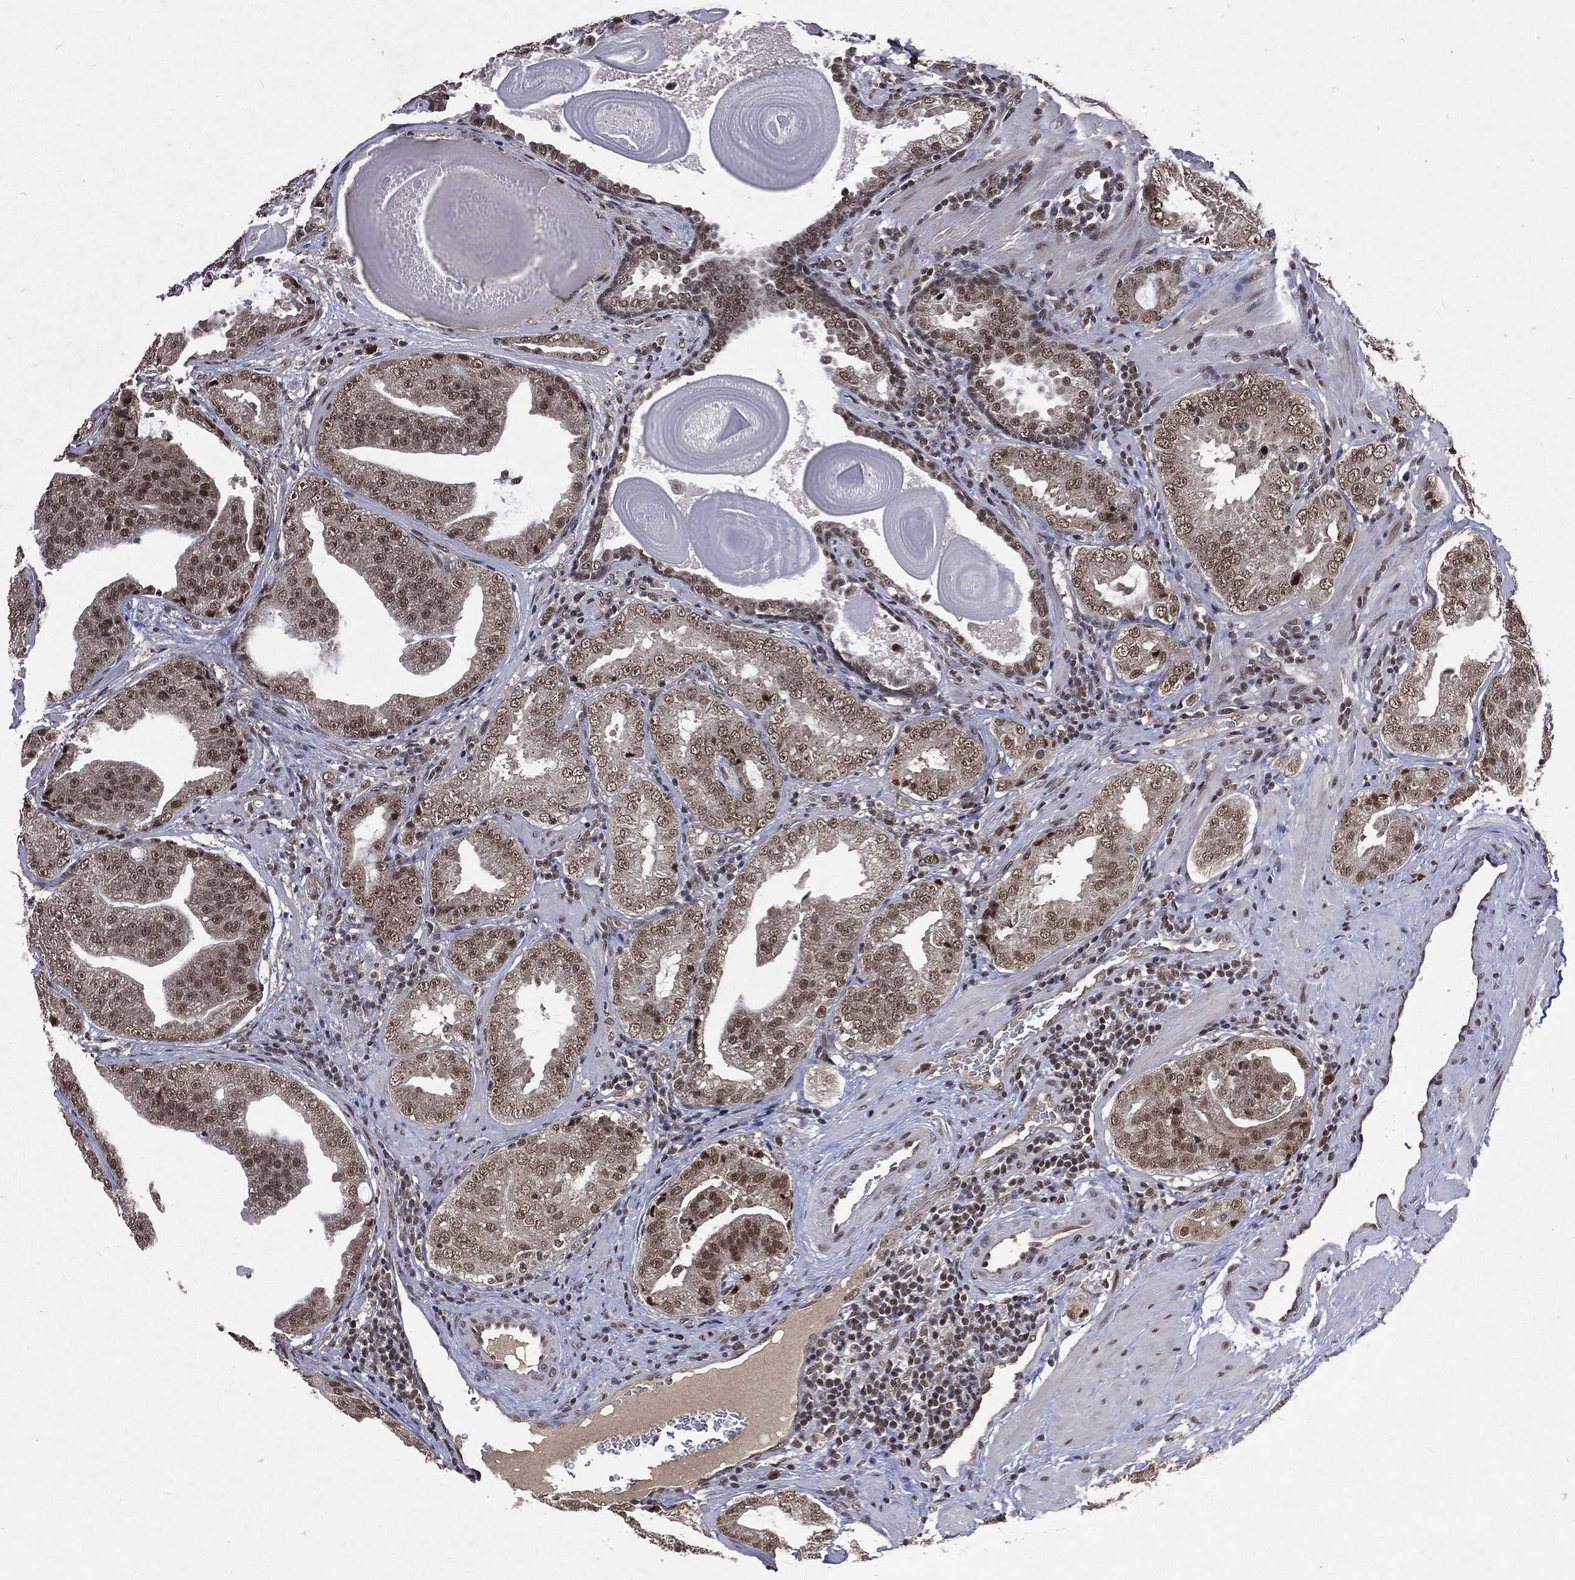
{"staining": {"intensity": "moderate", "quantity": "25%-75%", "location": "cytoplasmic/membranous,nuclear"}, "tissue": "prostate cancer", "cell_type": "Tumor cells", "image_type": "cancer", "snomed": [{"axis": "morphology", "description": "Adenocarcinoma, Low grade"}, {"axis": "topography", "description": "Prostate"}], "caption": "Protein analysis of prostate cancer tissue demonstrates moderate cytoplasmic/membranous and nuclear staining in approximately 25%-75% of tumor cells. (IHC, brightfield microscopy, high magnification).", "gene": "DMAP1", "patient": {"sex": "male", "age": 62}}